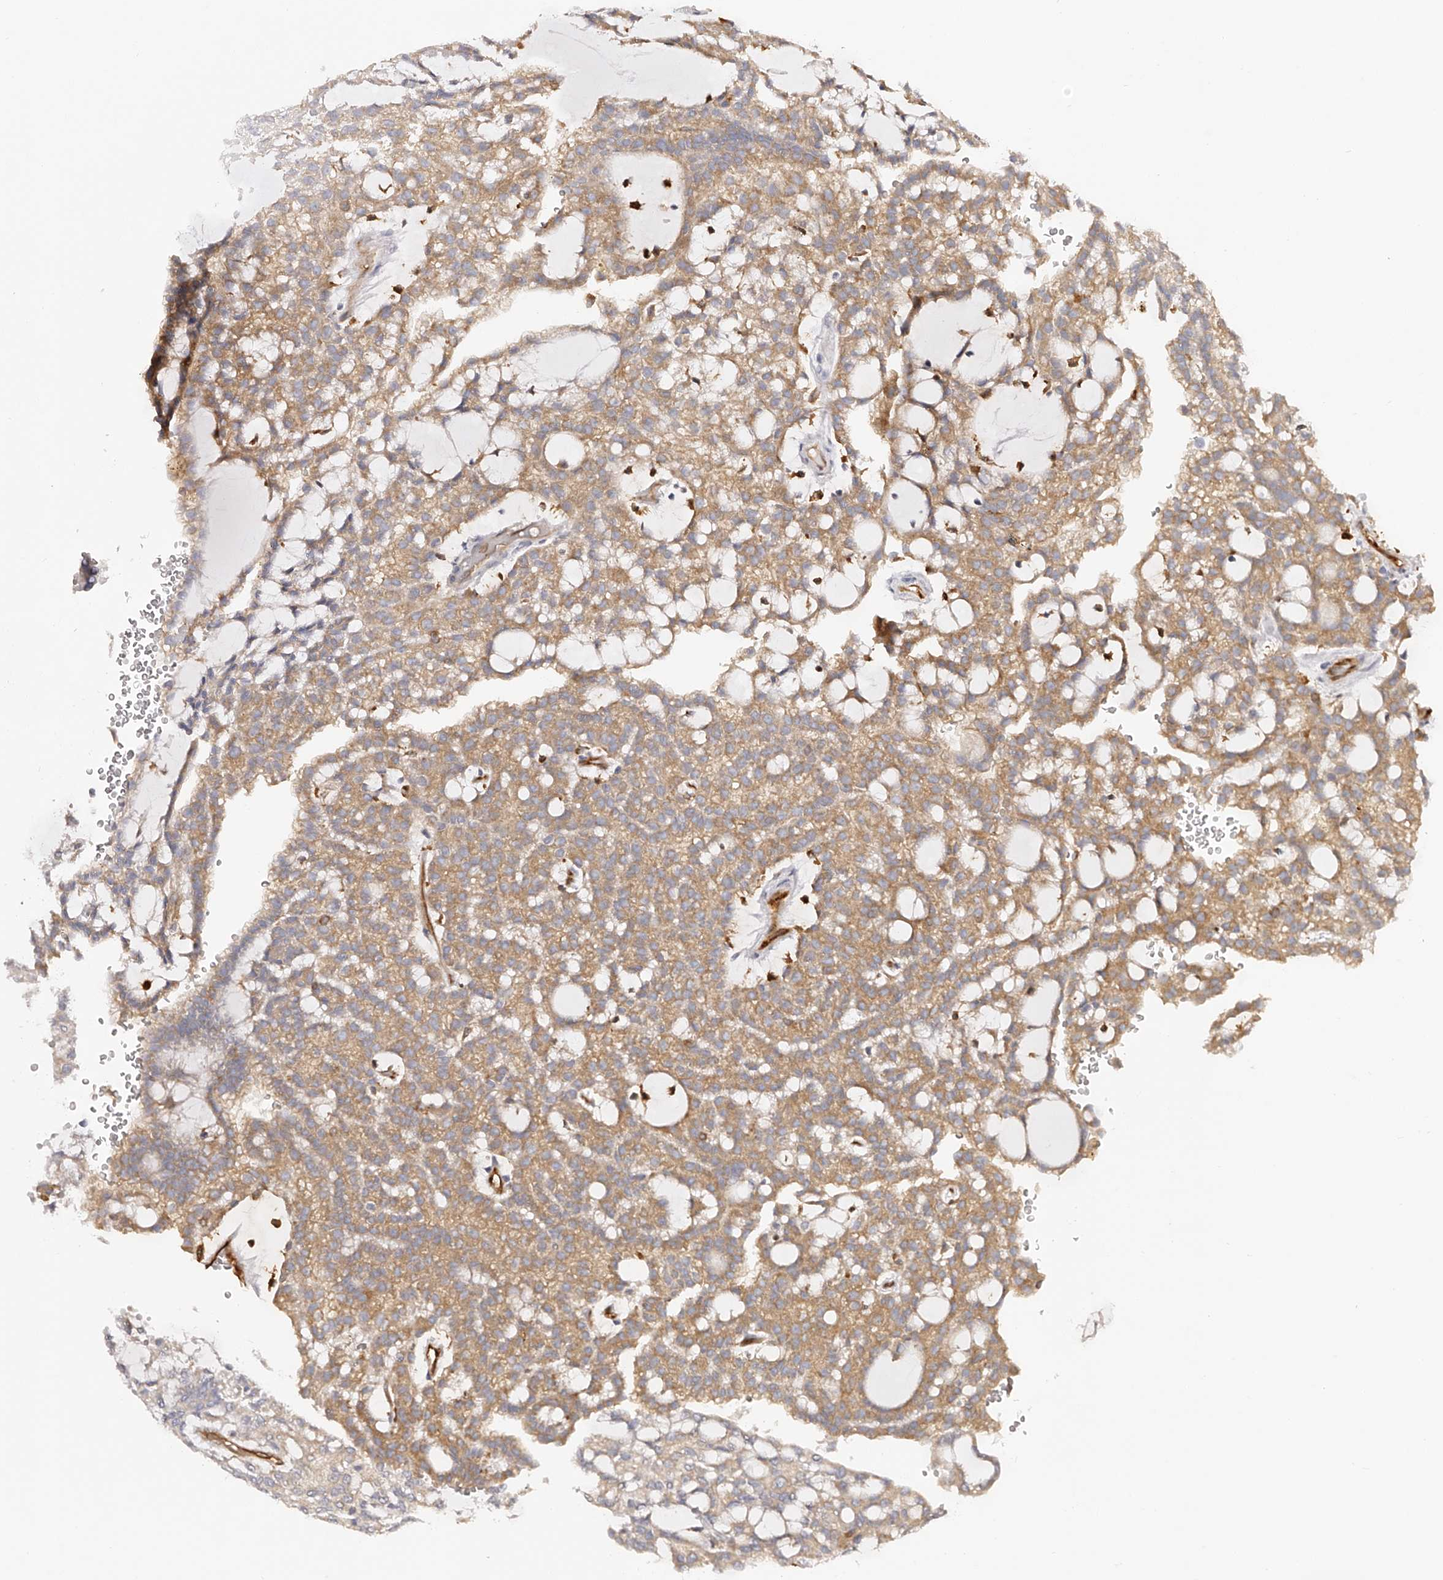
{"staining": {"intensity": "moderate", "quantity": ">75%", "location": "cytoplasmic/membranous"}, "tissue": "renal cancer", "cell_type": "Tumor cells", "image_type": "cancer", "snomed": [{"axis": "morphology", "description": "Adenocarcinoma, NOS"}, {"axis": "topography", "description": "Kidney"}], "caption": "A medium amount of moderate cytoplasmic/membranous expression is present in approximately >75% of tumor cells in renal cancer (adenocarcinoma) tissue.", "gene": "LAP3", "patient": {"sex": "male", "age": 63}}